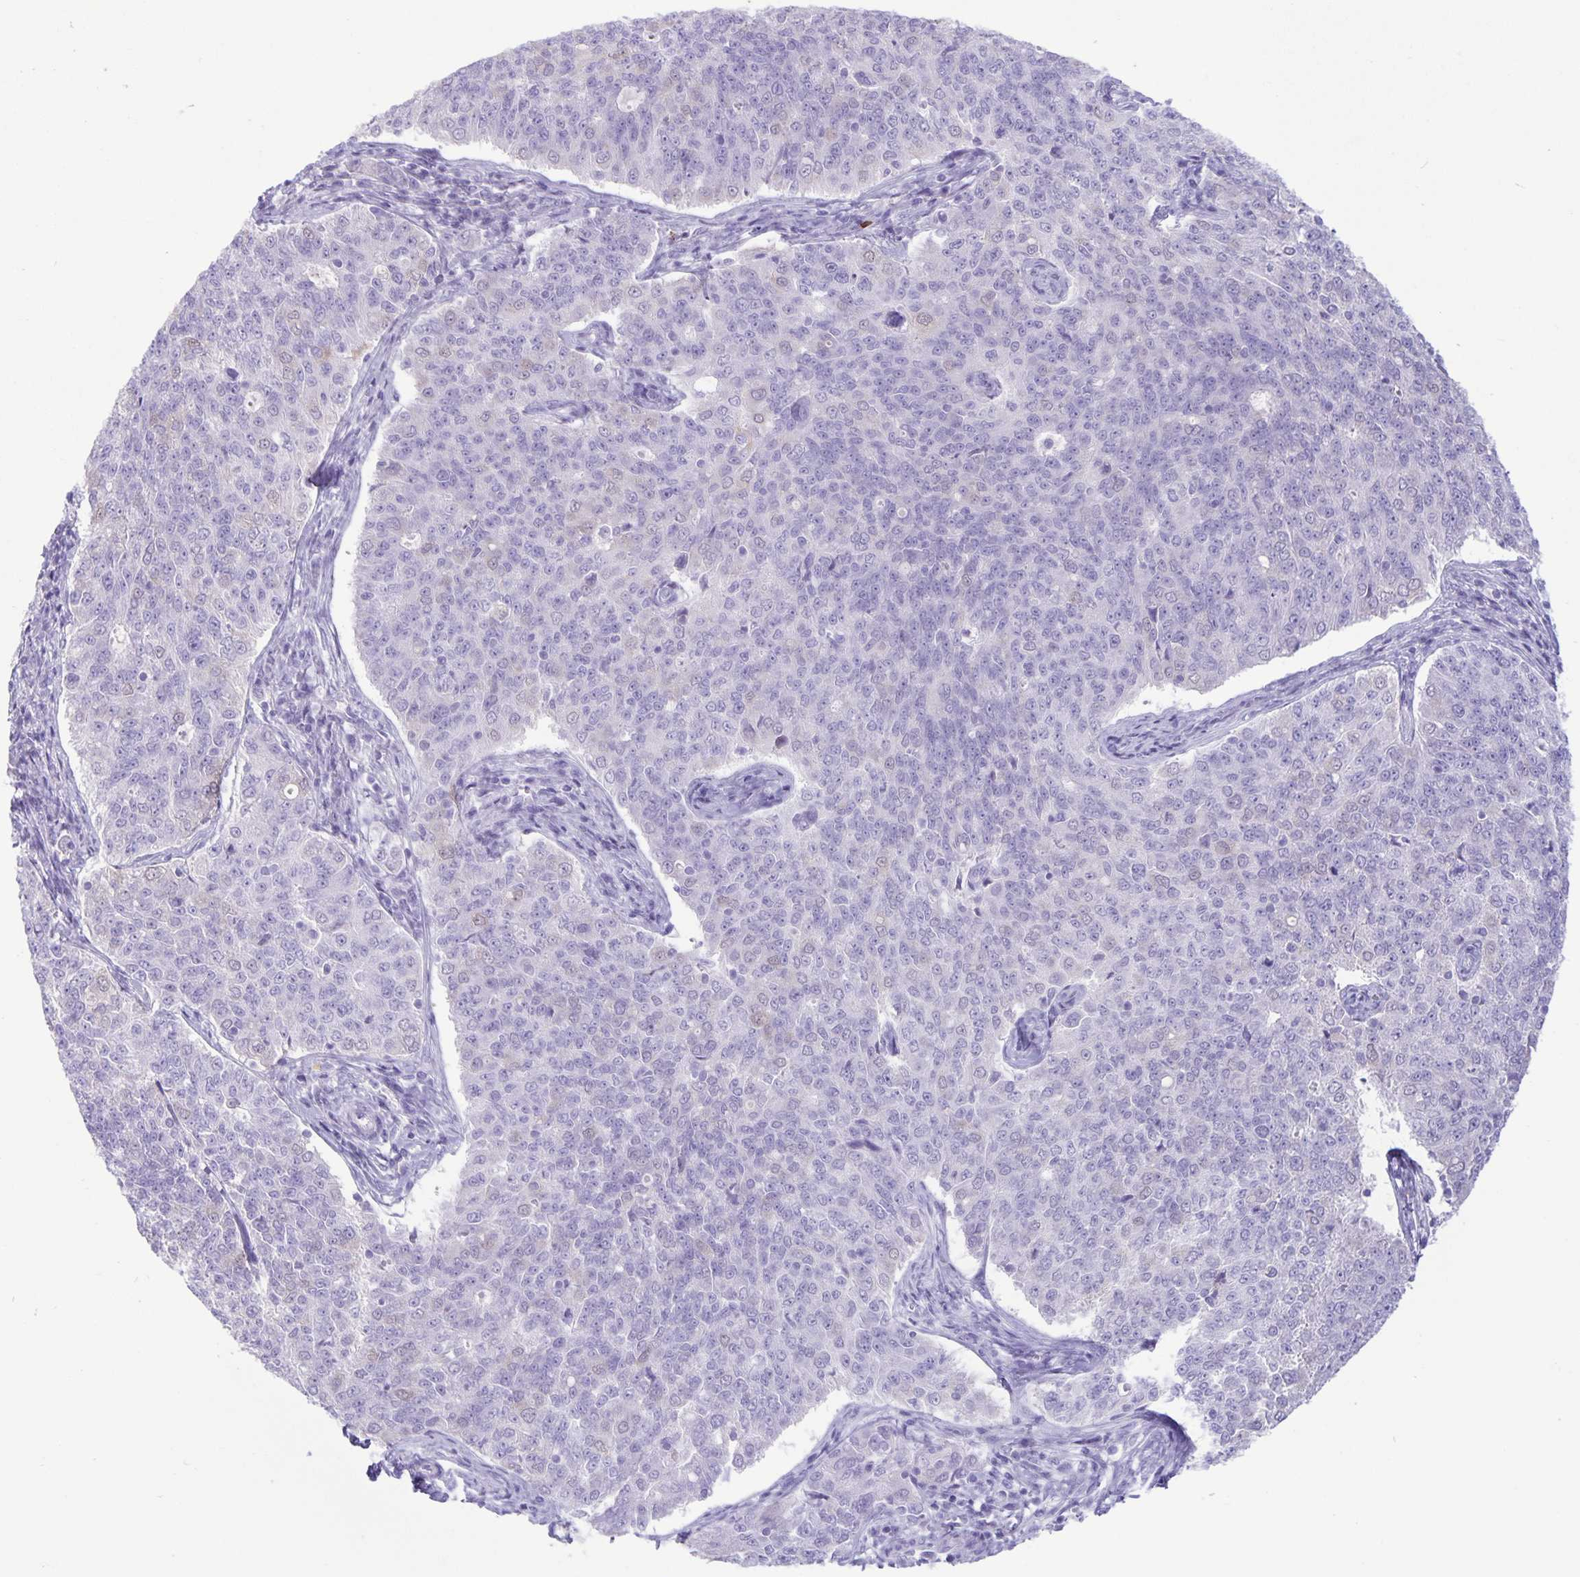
{"staining": {"intensity": "negative", "quantity": "none", "location": "none"}, "tissue": "endometrial cancer", "cell_type": "Tumor cells", "image_type": "cancer", "snomed": [{"axis": "morphology", "description": "Adenocarcinoma, NOS"}, {"axis": "topography", "description": "Endometrium"}], "caption": "An image of human endometrial cancer is negative for staining in tumor cells.", "gene": "IBTK", "patient": {"sex": "female", "age": 43}}